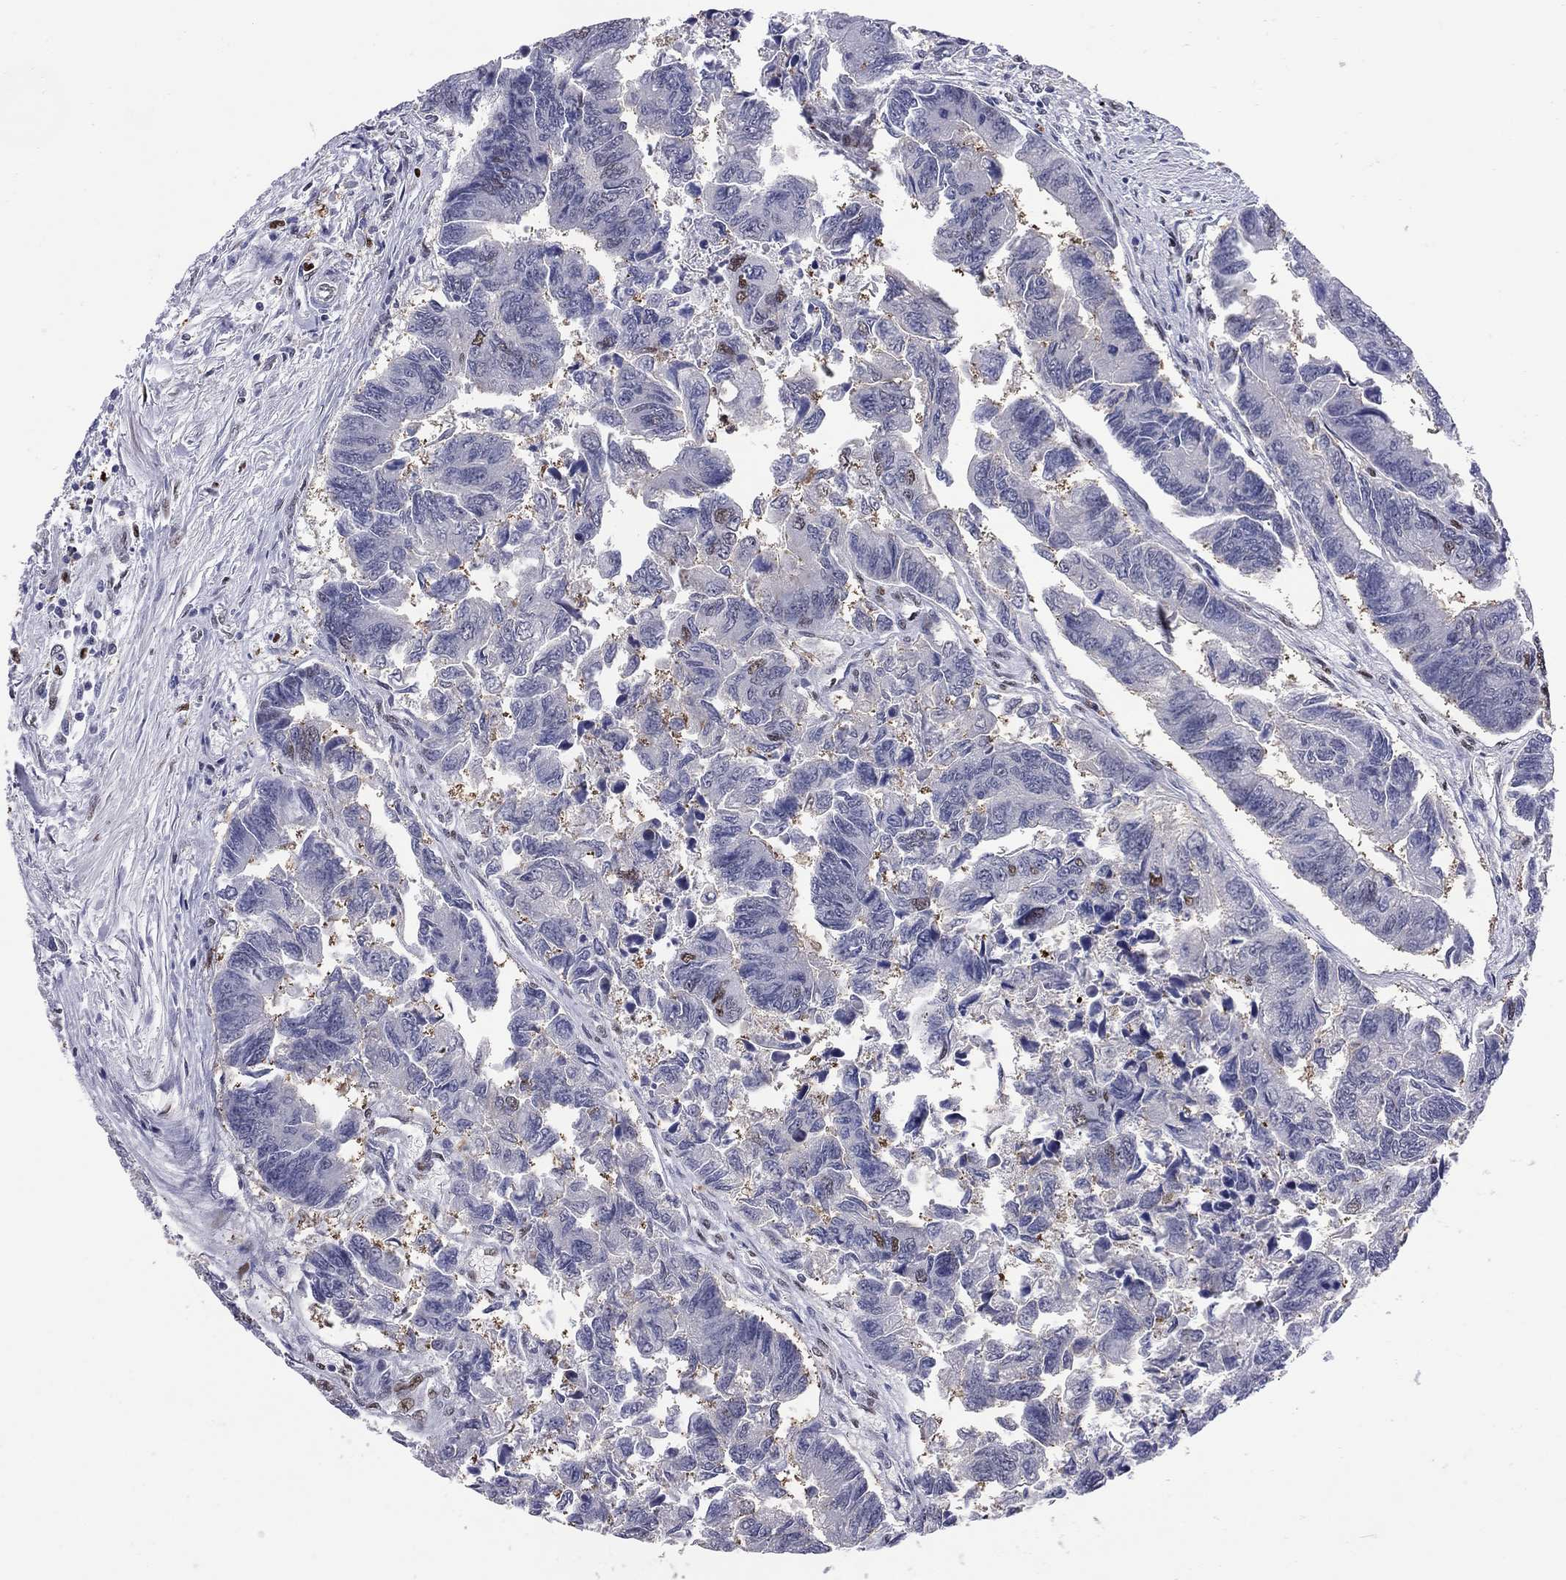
{"staining": {"intensity": "moderate", "quantity": "<25%", "location": "nuclear"}, "tissue": "colorectal cancer", "cell_type": "Tumor cells", "image_type": "cancer", "snomed": [{"axis": "morphology", "description": "Adenocarcinoma, NOS"}, {"axis": "topography", "description": "Colon"}], "caption": "Colorectal cancer stained with immunohistochemistry exhibits moderate nuclear staining in about <25% of tumor cells.", "gene": "PCGF3", "patient": {"sex": "female", "age": 65}}